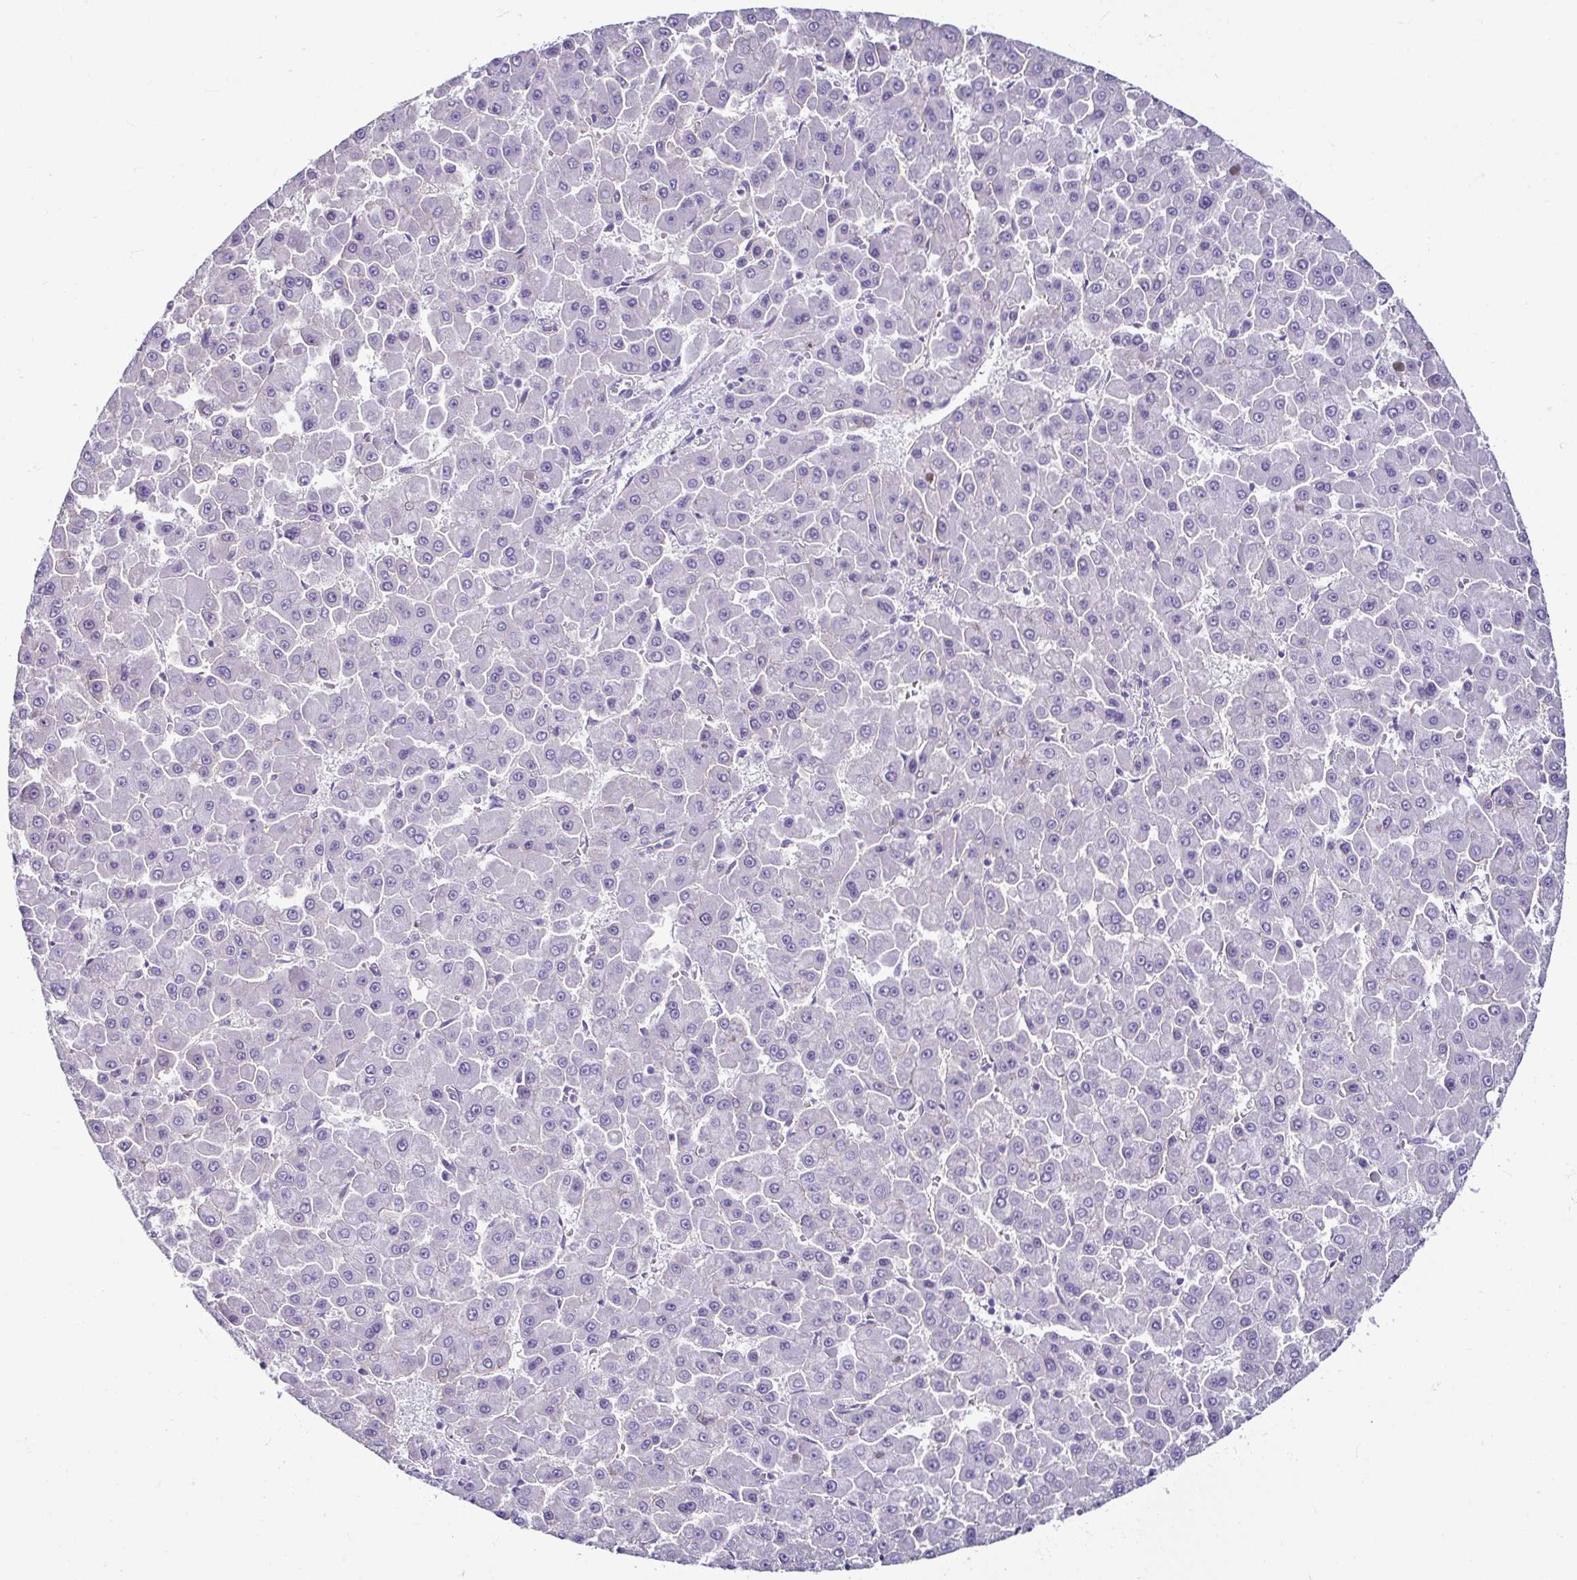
{"staining": {"intensity": "negative", "quantity": "none", "location": "none"}, "tissue": "liver cancer", "cell_type": "Tumor cells", "image_type": "cancer", "snomed": [{"axis": "morphology", "description": "Carcinoma, Hepatocellular, NOS"}, {"axis": "topography", "description": "Liver"}], "caption": "This is a micrograph of immunohistochemistry (IHC) staining of liver hepatocellular carcinoma, which shows no expression in tumor cells.", "gene": "CASP14", "patient": {"sex": "male", "age": 78}}